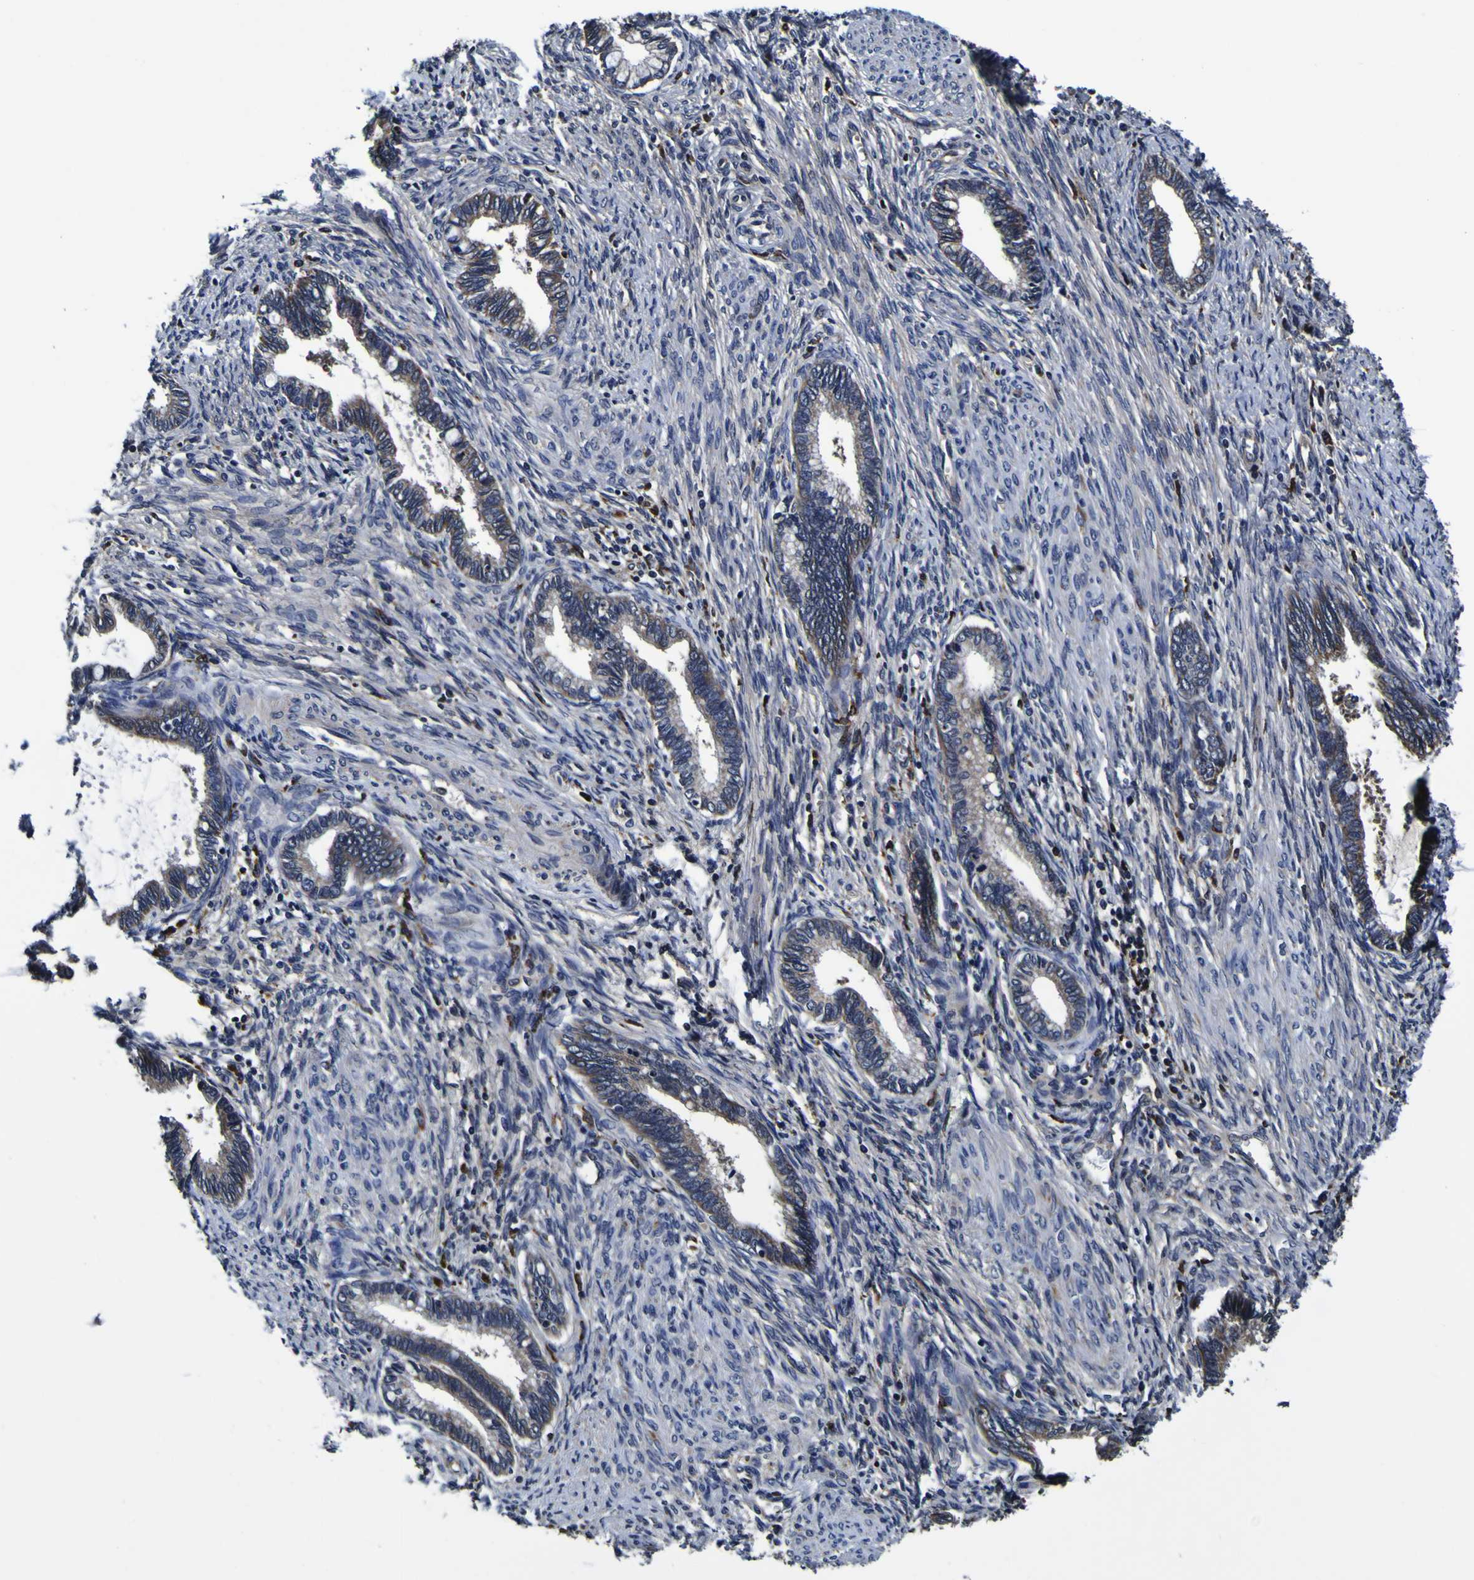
{"staining": {"intensity": "moderate", "quantity": "<25%", "location": "cytoplasmic/membranous"}, "tissue": "cervical cancer", "cell_type": "Tumor cells", "image_type": "cancer", "snomed": [{"axis": "morphology", "description": "Adenocarcinoma, NOS"}, {"axis": "topography", "description": "Cervix"}], "caption": "Immunohistochemistry (IHC) micrograph of neoplastic tissue: cervical adenocarcinoma stained using immunohistochemistry reveals low levels of moderate protein expression localized specifically in the cytoplasmic/membranous of tumor cells, appearing as a cytoplasmic/membranous brown color.", "gene": "GPX1", "patient": {"sex": "female", "age": 44}}